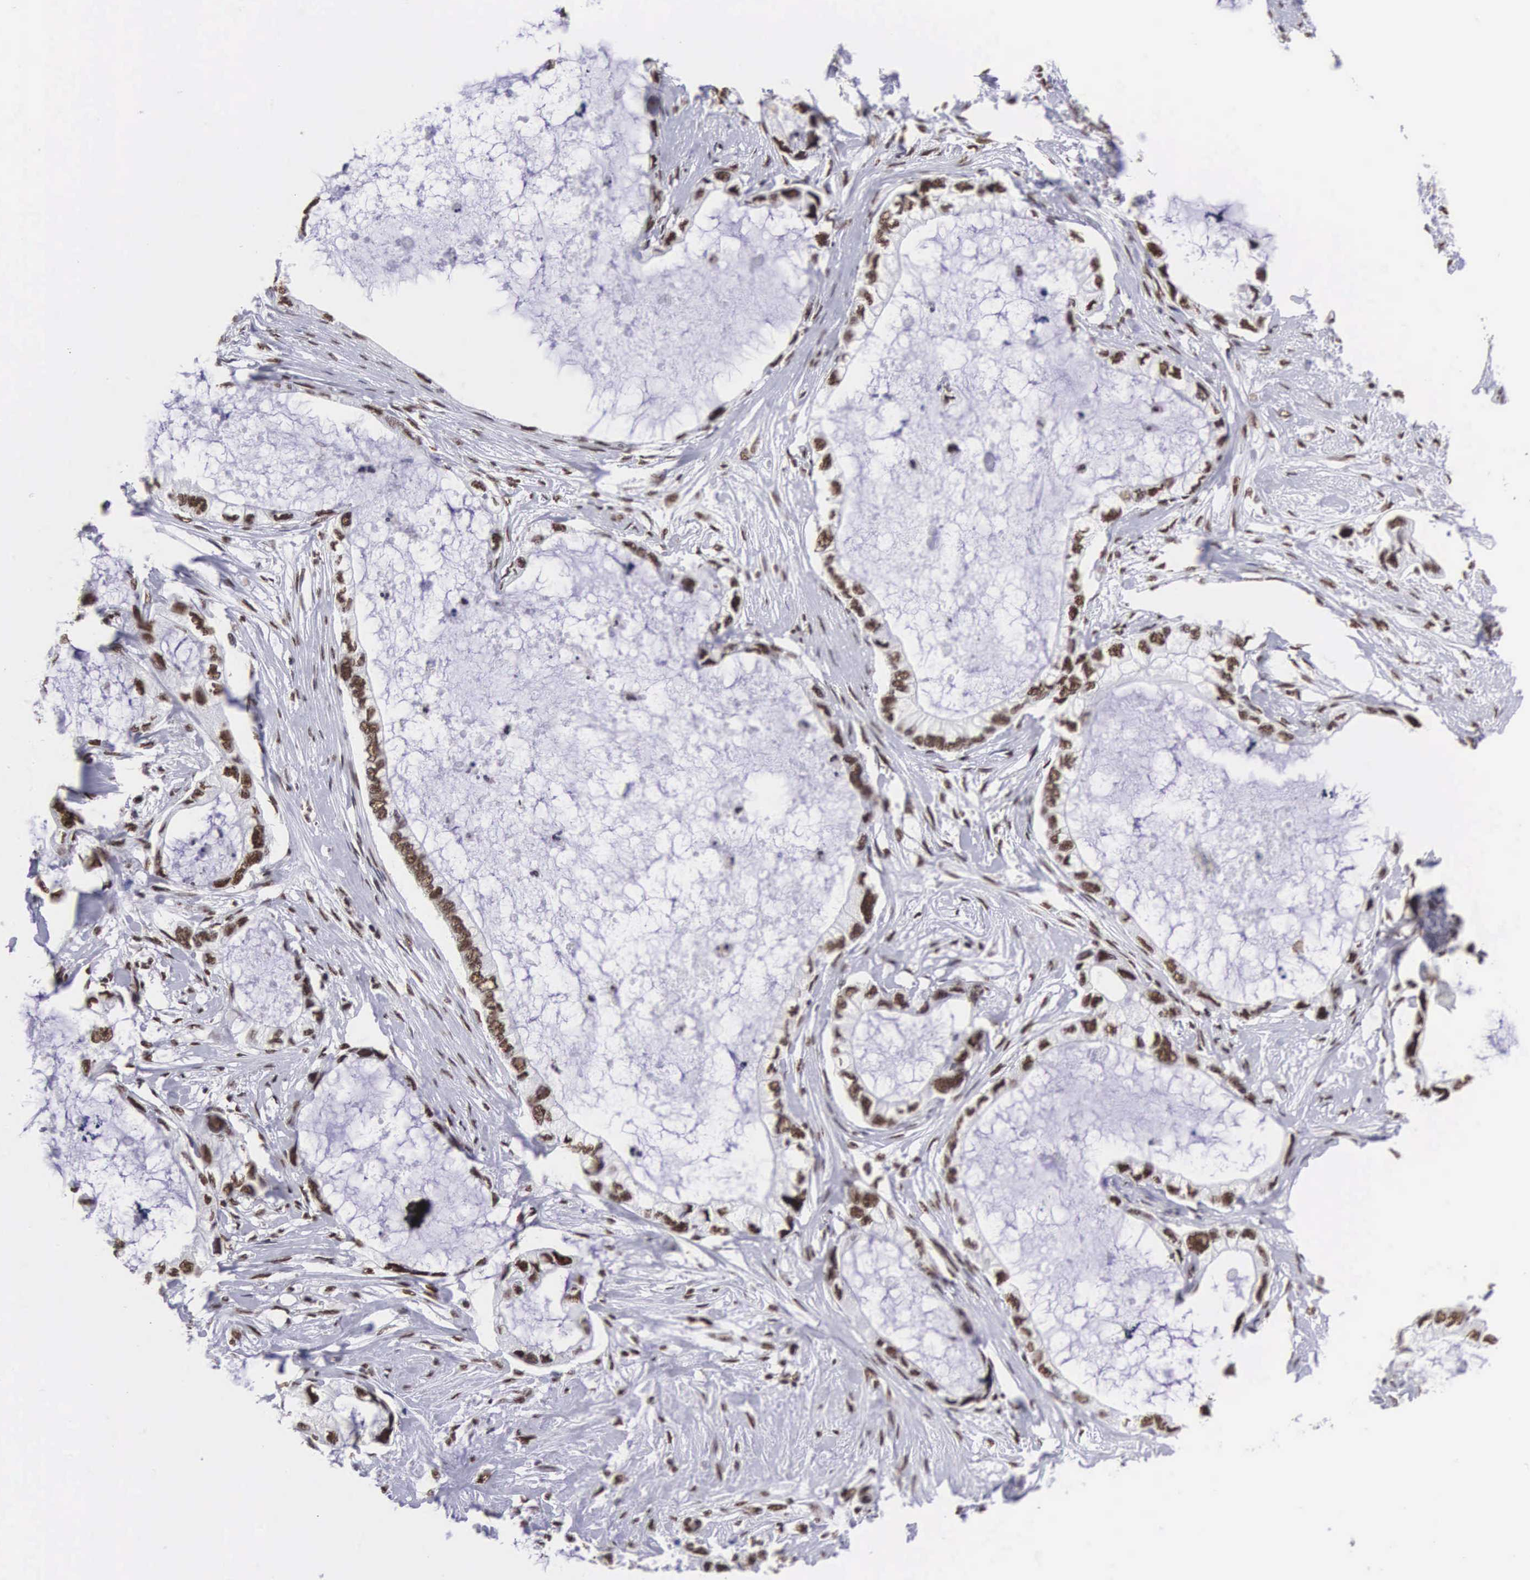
{"staining": {"intensity": "moderate", "quantity": ">75%", "location": "nuclear"}, "tissue": "pancreatic cancer", "cell_type": "Tumor cells", "image_type": "cancer", "snomed": [{"axis": "morphology", "description": "Adenocarcinoma, NOS"}, {"axis": "topography", "description": "Pancreas"}, {"axis": "topography", "description": "Stomach, upper"}], "caption": "Protein positivity by IHC reveals moderate nuclear expression in about >75% of tumor cells in pancreatic cancer (adenocarcinoma).", "gene": "SF3A1", "patient": {"sex": "male", "age": 77}}